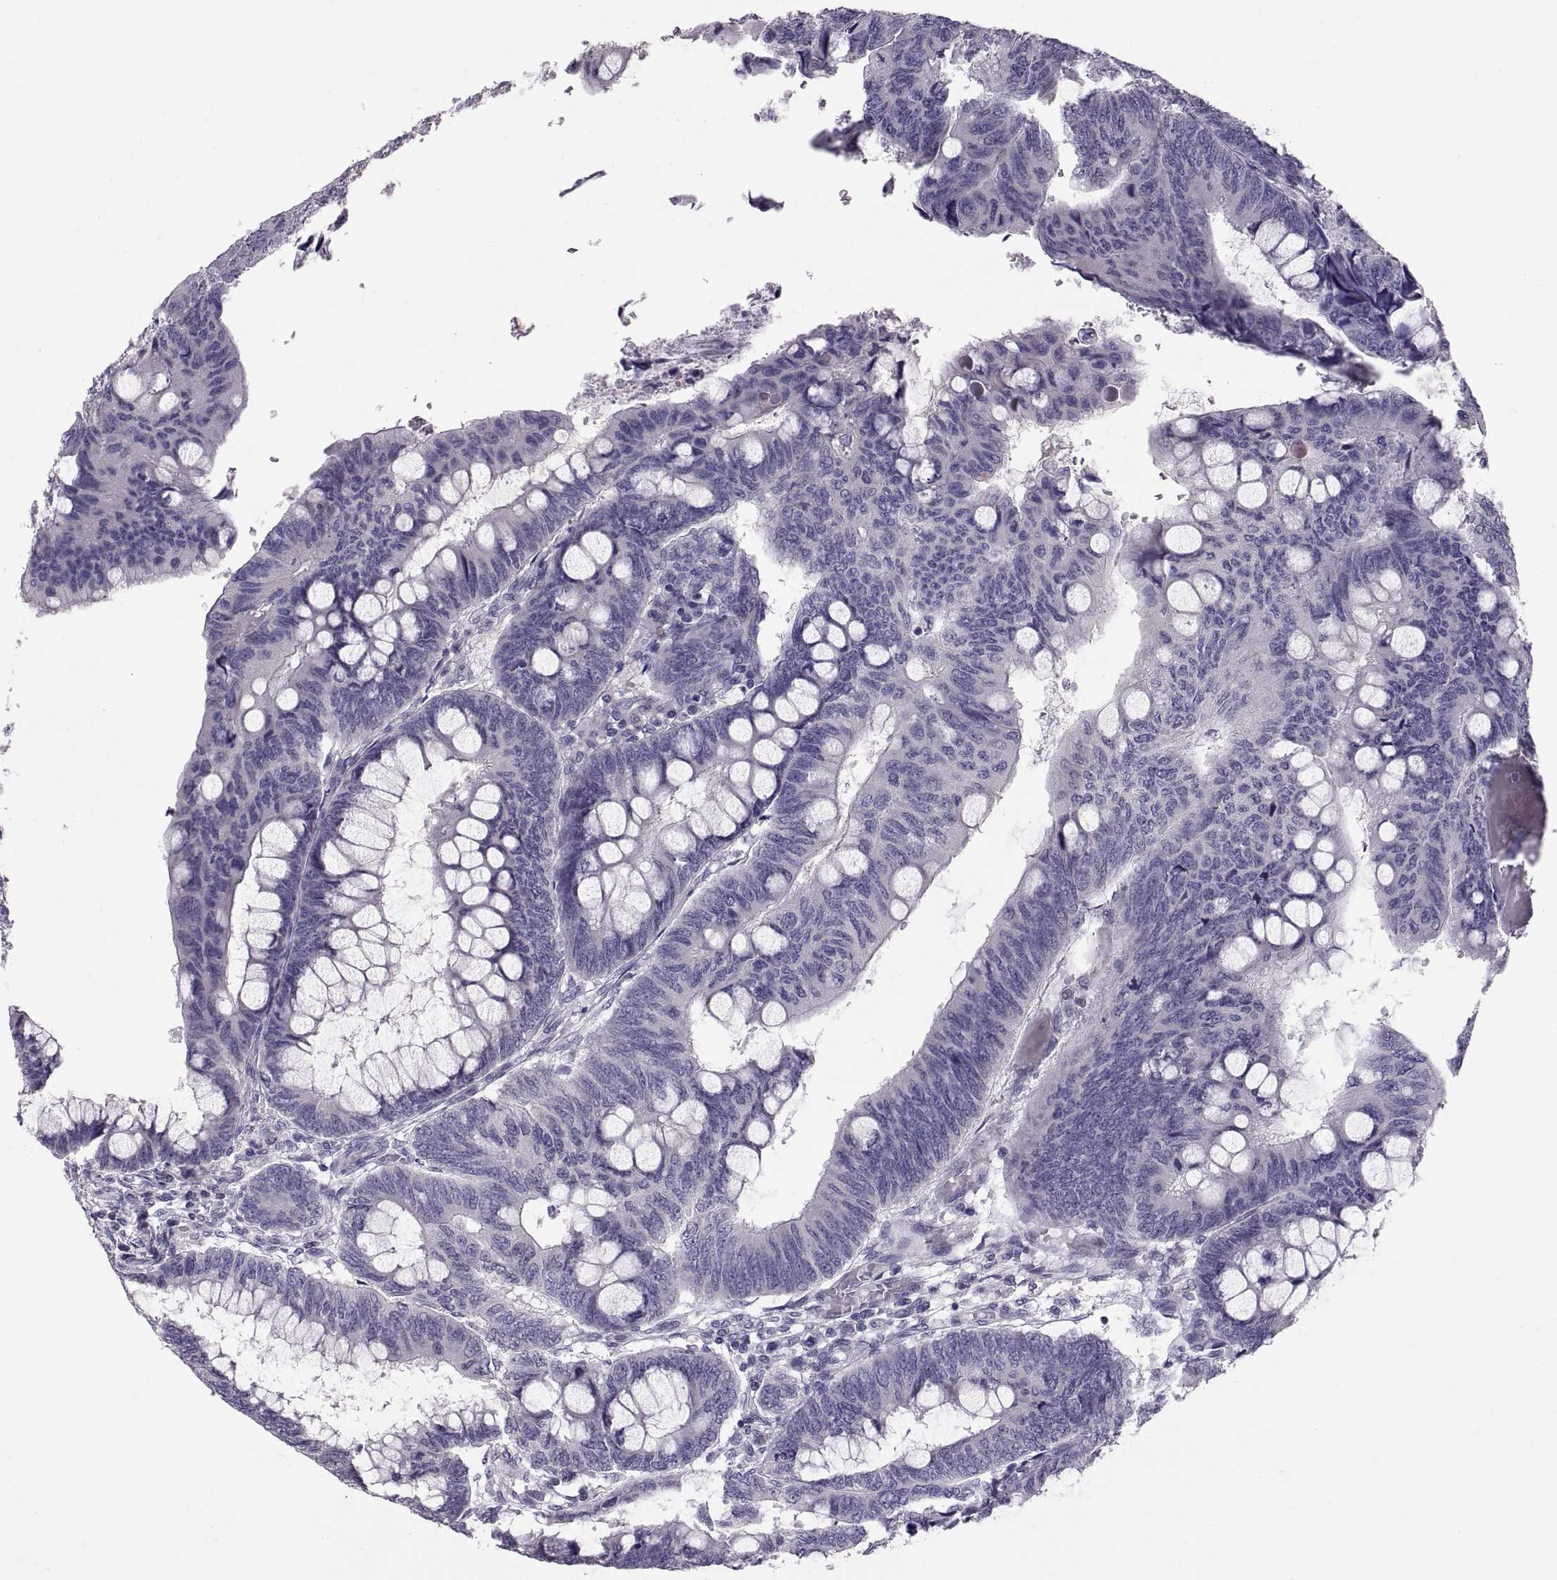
{"staining": {"intensity": "negative", "quantity": "none", "location": "none"}, "tissue": "colorectal cancer", "cell_type": "Tumor cells", "image_type": "cancer", "snomed": [{"axis": "morphology", "description": "Normal tissue, NOS"}, {"axis": "morphology", "description": "Adenocarcinoma, NOS"}, {"axis": "topography", "description": "Rectum"}], "caption": "Immunohistochemistry photomicrograph of neoplastic tissue: colorectal cancer (adenocarcinoma) stained with DAB (3,3'-diaminobenzidine) shows no significant protein positivity in tumor cells.", "gene": "PTN", "patient": {"sex": "male", "age": 92}}